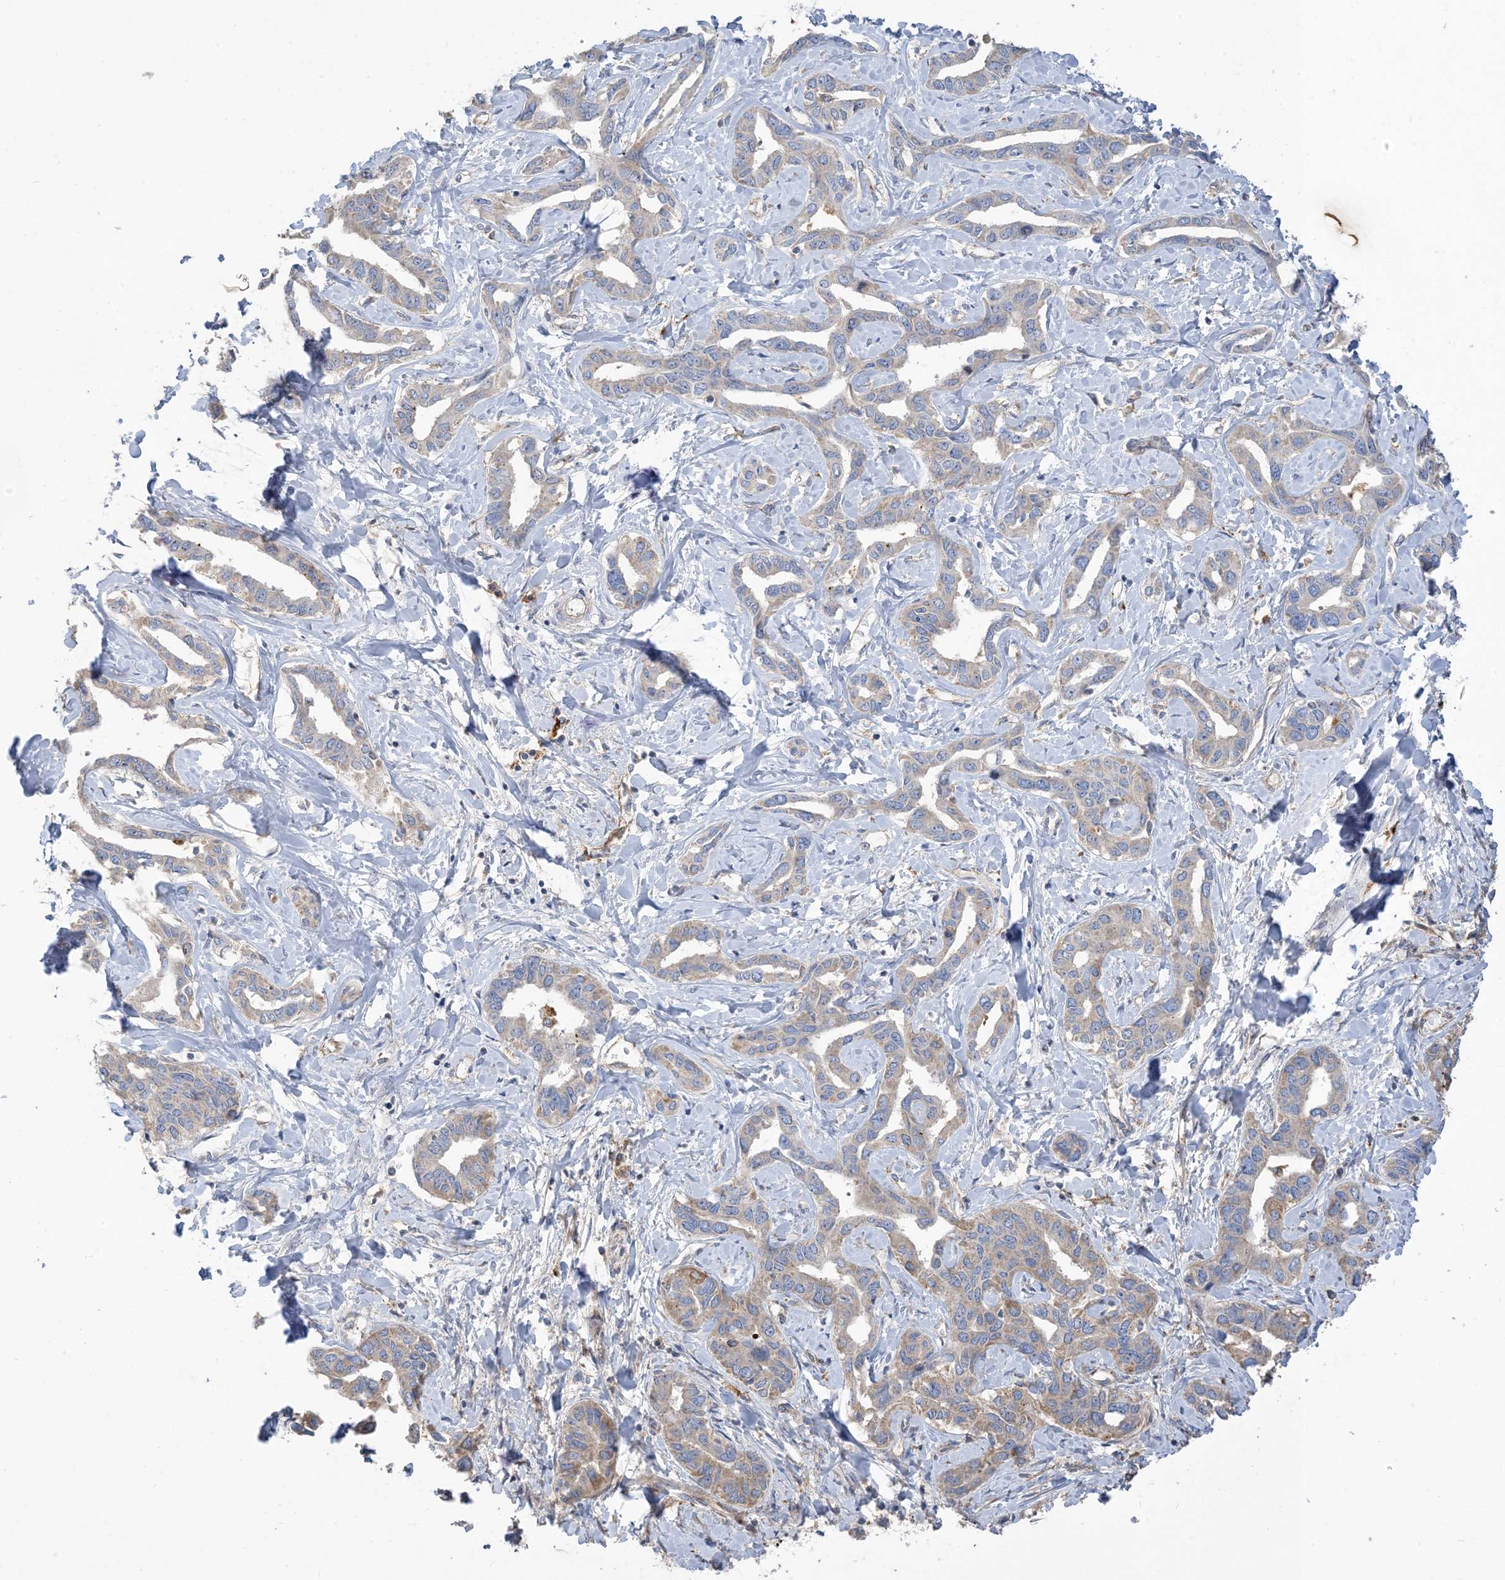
{"staining": {"intensity": "weak", "quantity": "<25%", "location": "cytoplasmic/membranous"}, "tissue": "liver cancer", "cell_type": "Tumor cells", "image_type": "cancer", "snomed": [{"axis": "morphology", "description": "Cholangiocarcinoma"}, {"axis": "topography", "description": "Liver"}], "caption": "Liver cholangiocarcinoma was stained to show a protein in brown. There is no significant expression in tumor cells.", "gene": "PEAR1", "patient": {"sex": "male", "age": 59}}